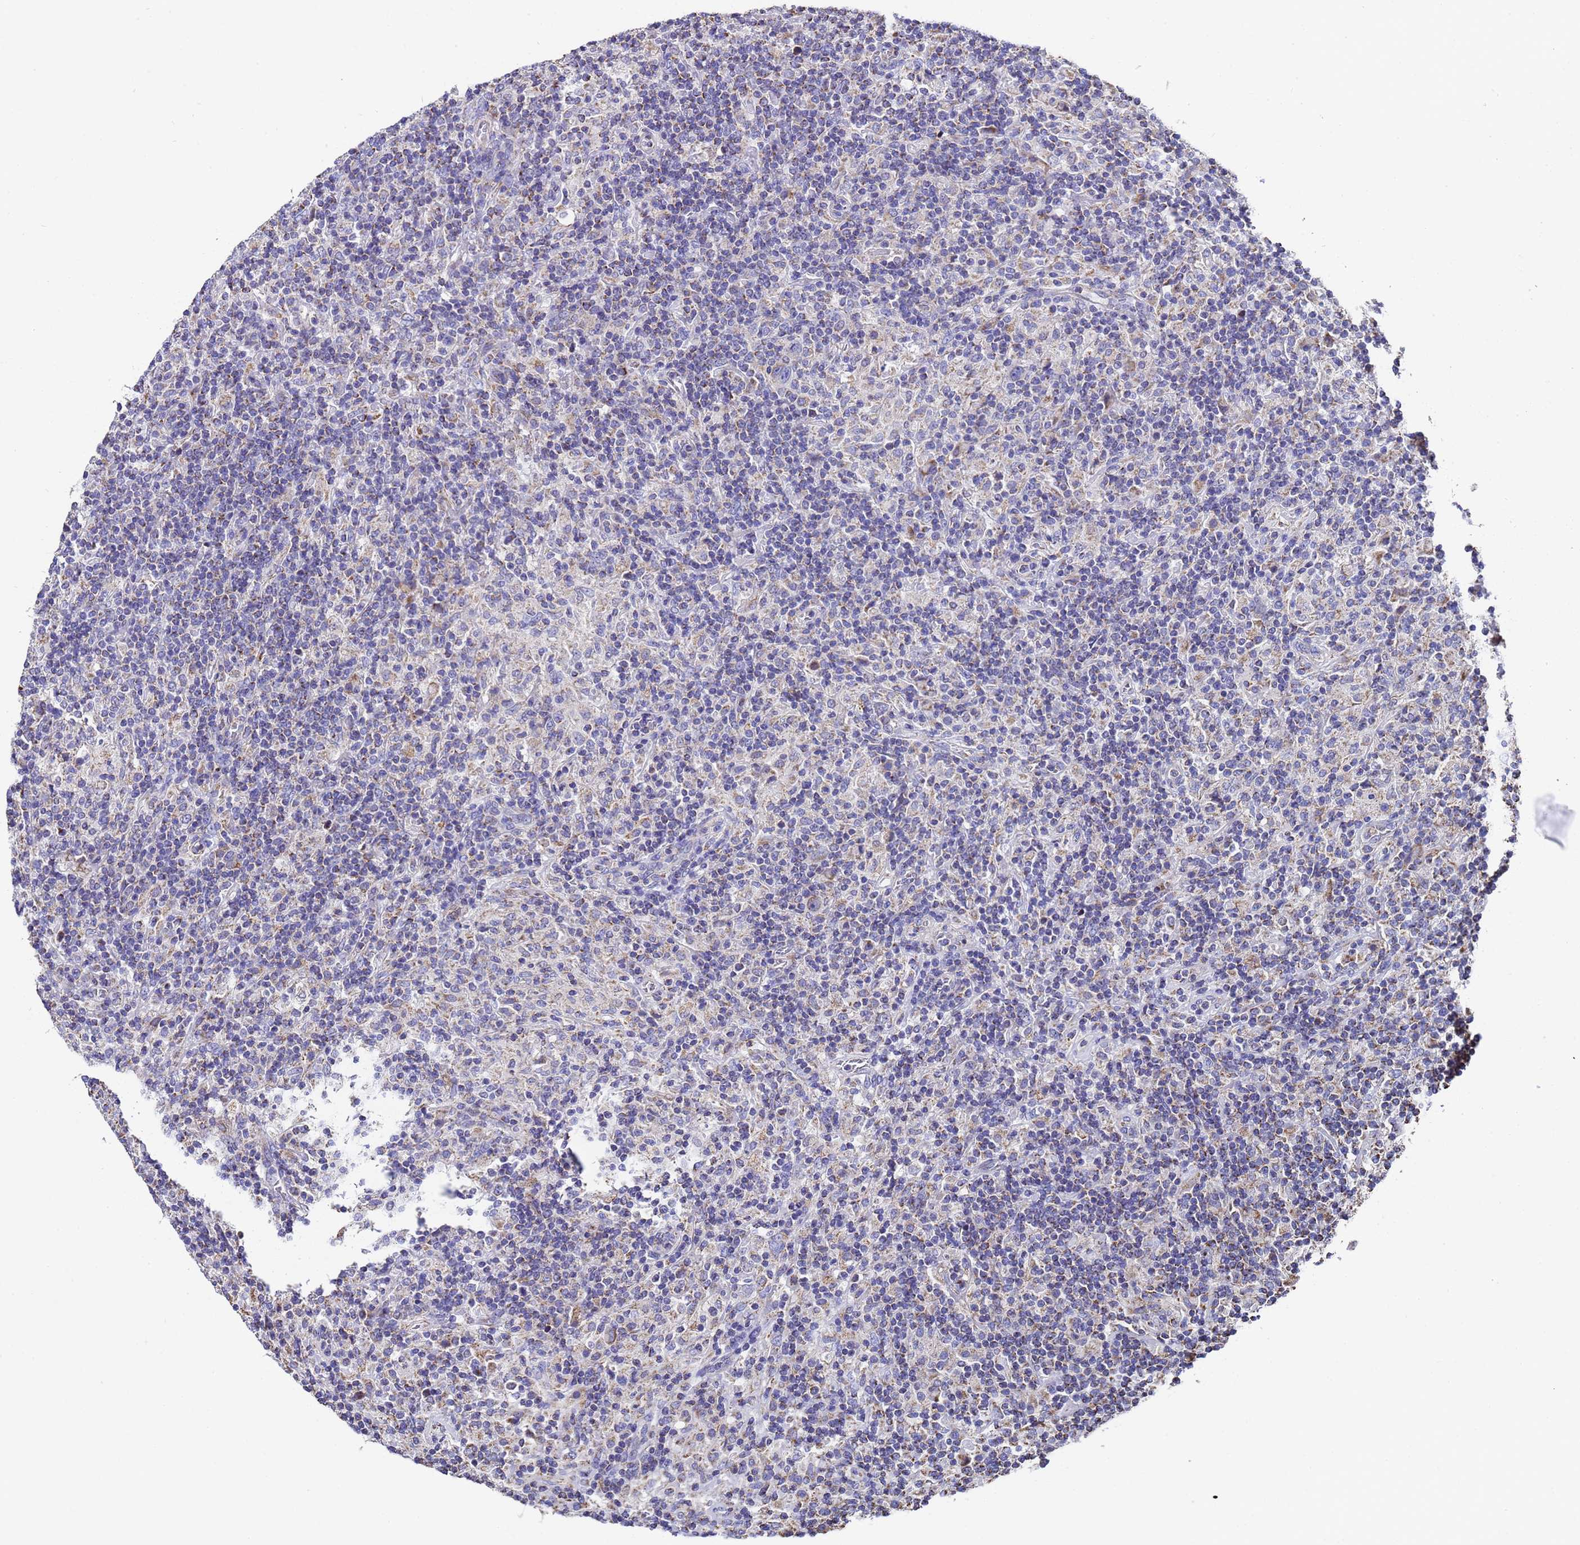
{"staining": {"intensity": "negative", "quantity": "none", "location": "none"}, "tissue": "lymphoma", "cell_type": "Tumor cells", "image_type": "cancer", "snomed": [{"axis": "morphology", "description": "Hodgkin's disease, NOS"}, {"axis": "topography", "description": "Lymph node"}], "caption": "Lymphoma was stained to show a protein in brown. There is no significant positivity in tumor cells.", "gene": "MRPS12", "patient": {"sex": "male", "age": 70}}